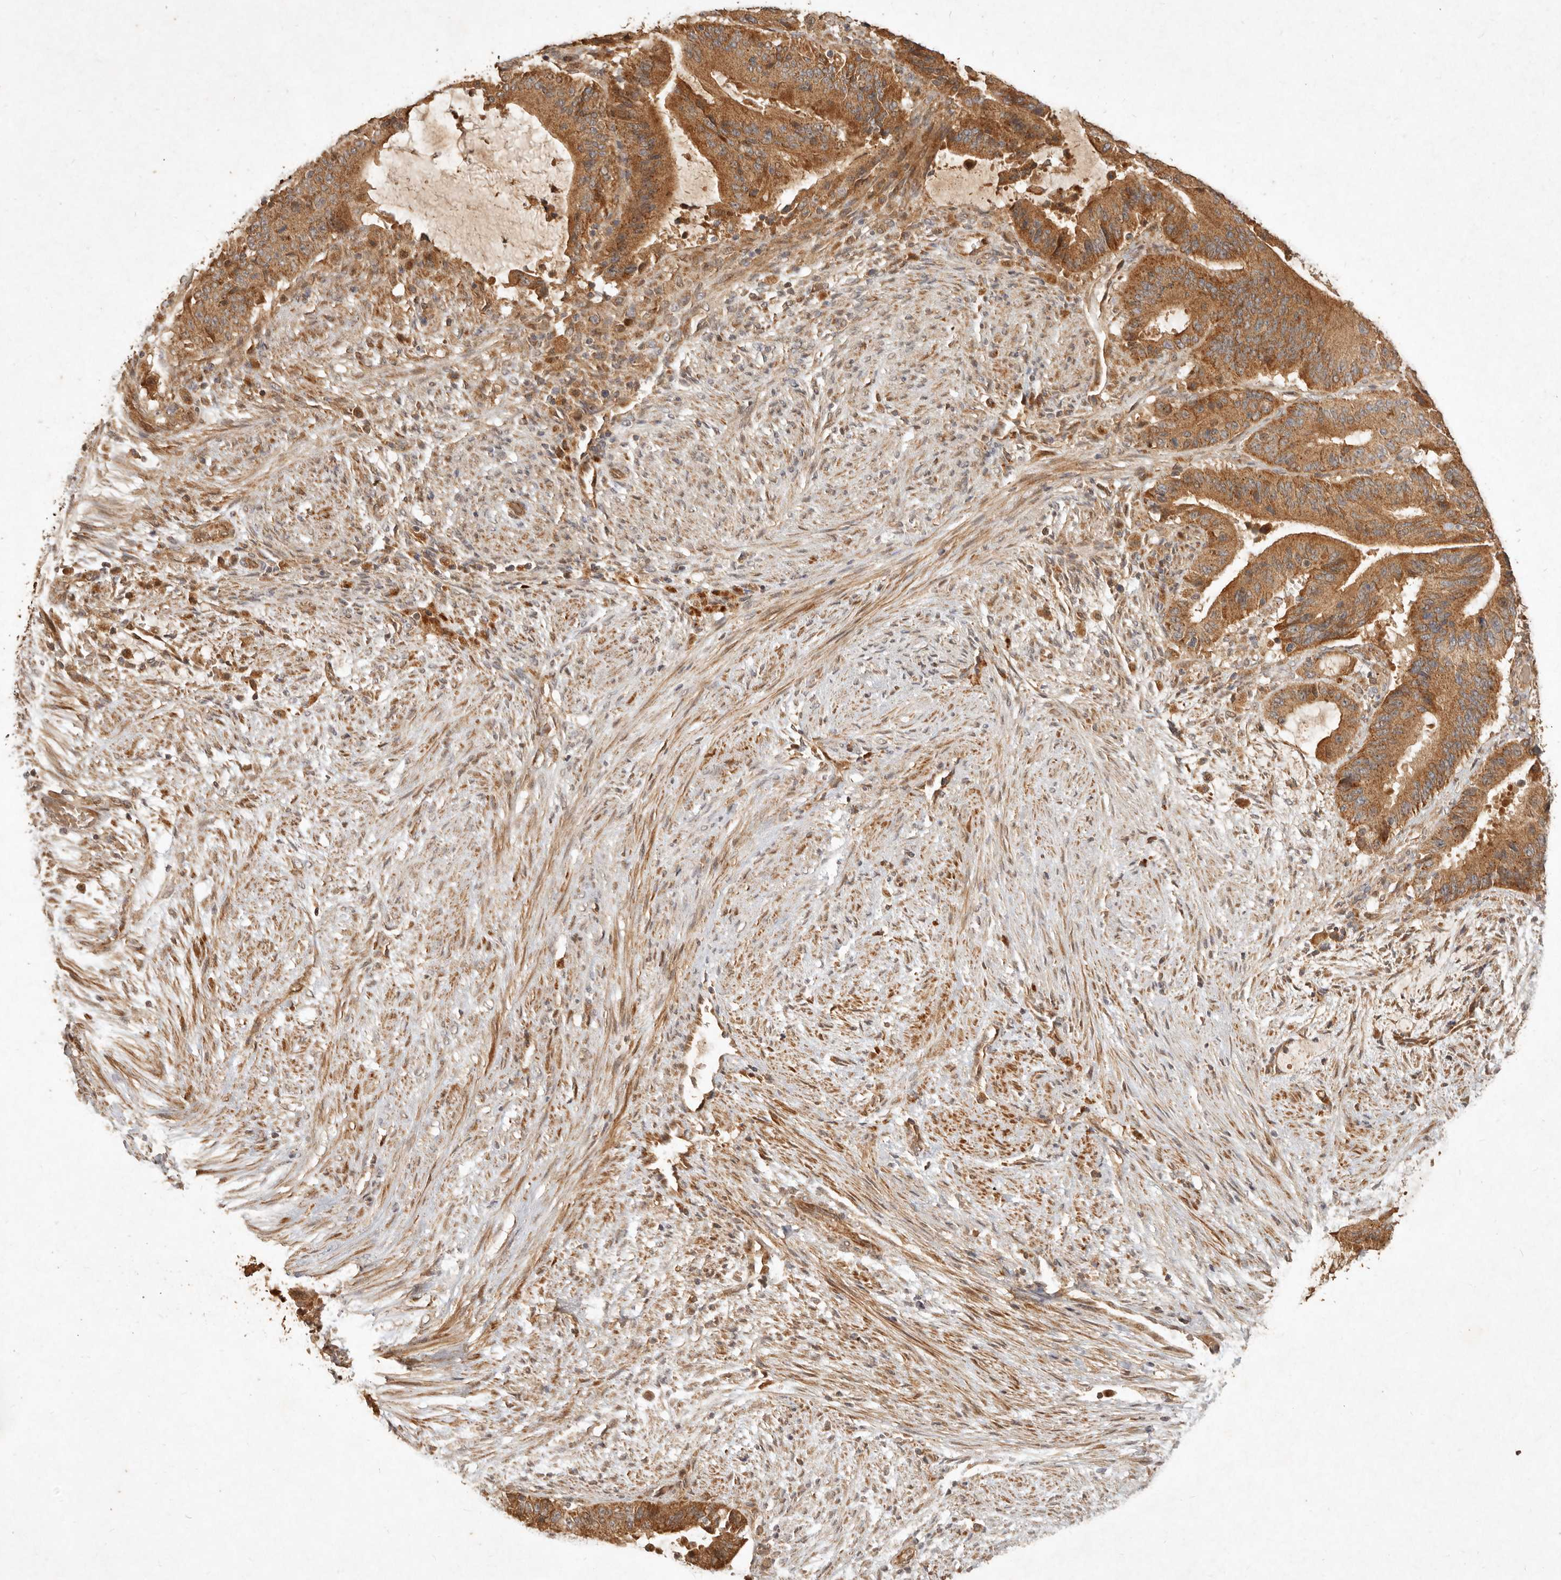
{"staining": {"intensity": "moderate", "quantity": ">75%", "location": "cytoplasmic/membranous"}, "tissue": "liver cancer", "cell_type": "Tumor cells", "image_type": "cancer", "snomed": [{"axis": "morphology", "description": "Normal tissue, NOS"}, {"axis": "morphology", "description": "Cholangiocarcinoma"}, {"axis": "topography", "description": "Liver"}, {"axis": "topography", "description": "Peripheral nerve tissue"}], "caption": "Liver cholangiocarcinoma stained with a protein marker shows moderate staining in tumor cells.", "gene": "CLEC4C", "patient": {"sex": "female", "age": 73}}